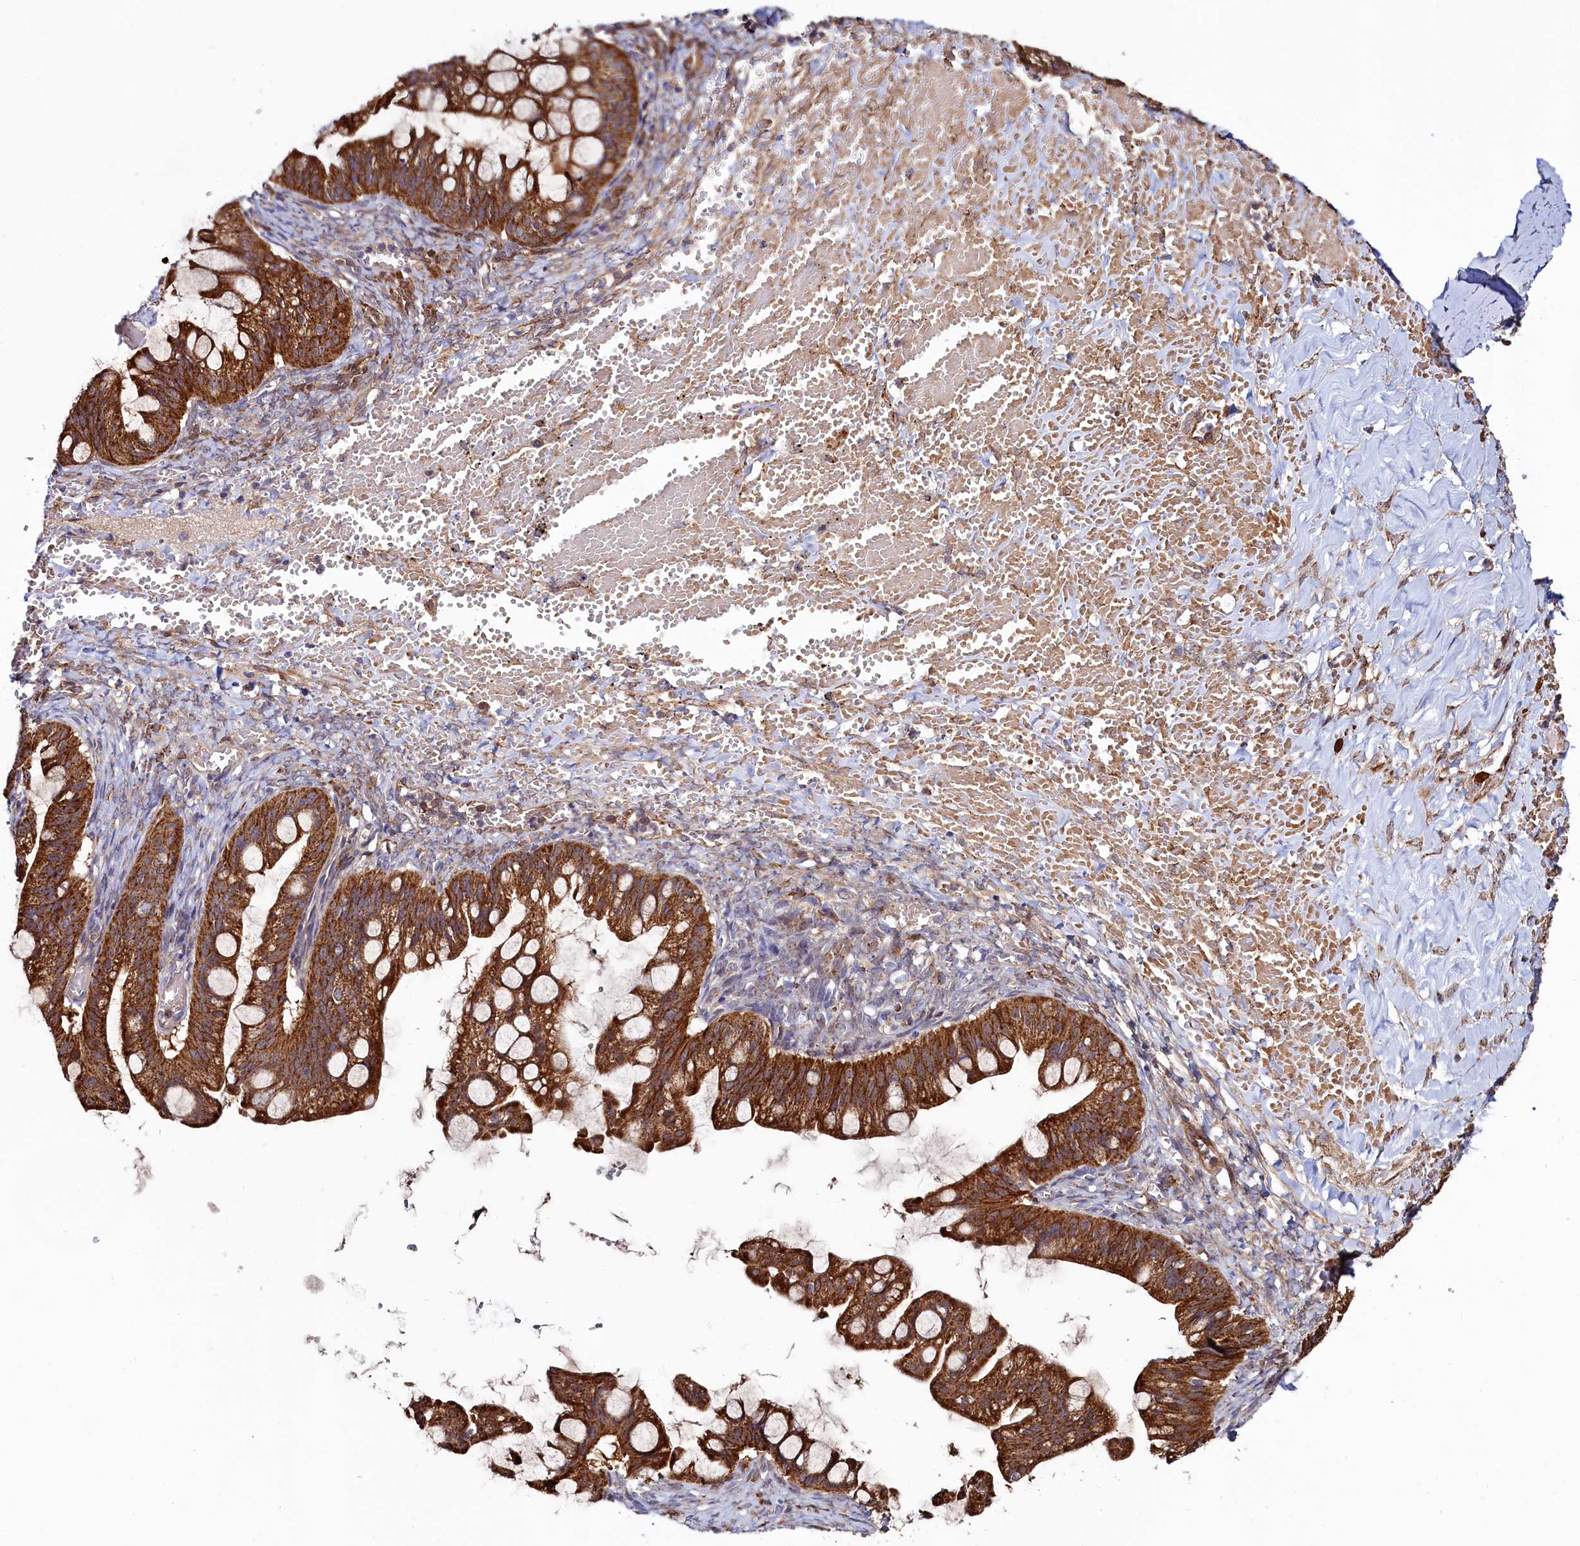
{"staining": {"intensity": "strong", "quantity": ">75%", "location": "cytoplasmic/membranous"}, "tissue": "ovarian cancer", "cell_type": "Tumor cells", "image_type": "cancer", "snomed": [{"axis": "morphology", "description": "Cystadenocarcinoma, mucinous, NOS"}, {"axis": "topography", "description": "Ovary"}], "caption": "The histopathology image exhibits staining of ovarian mucinous cystadenocarcinoma, revealing strong cytoplasmic/membranous protein positivity (brown color) within tumor cells.", "gene": "ASTE1", "patient": {"sex": "female", "age": 73}}